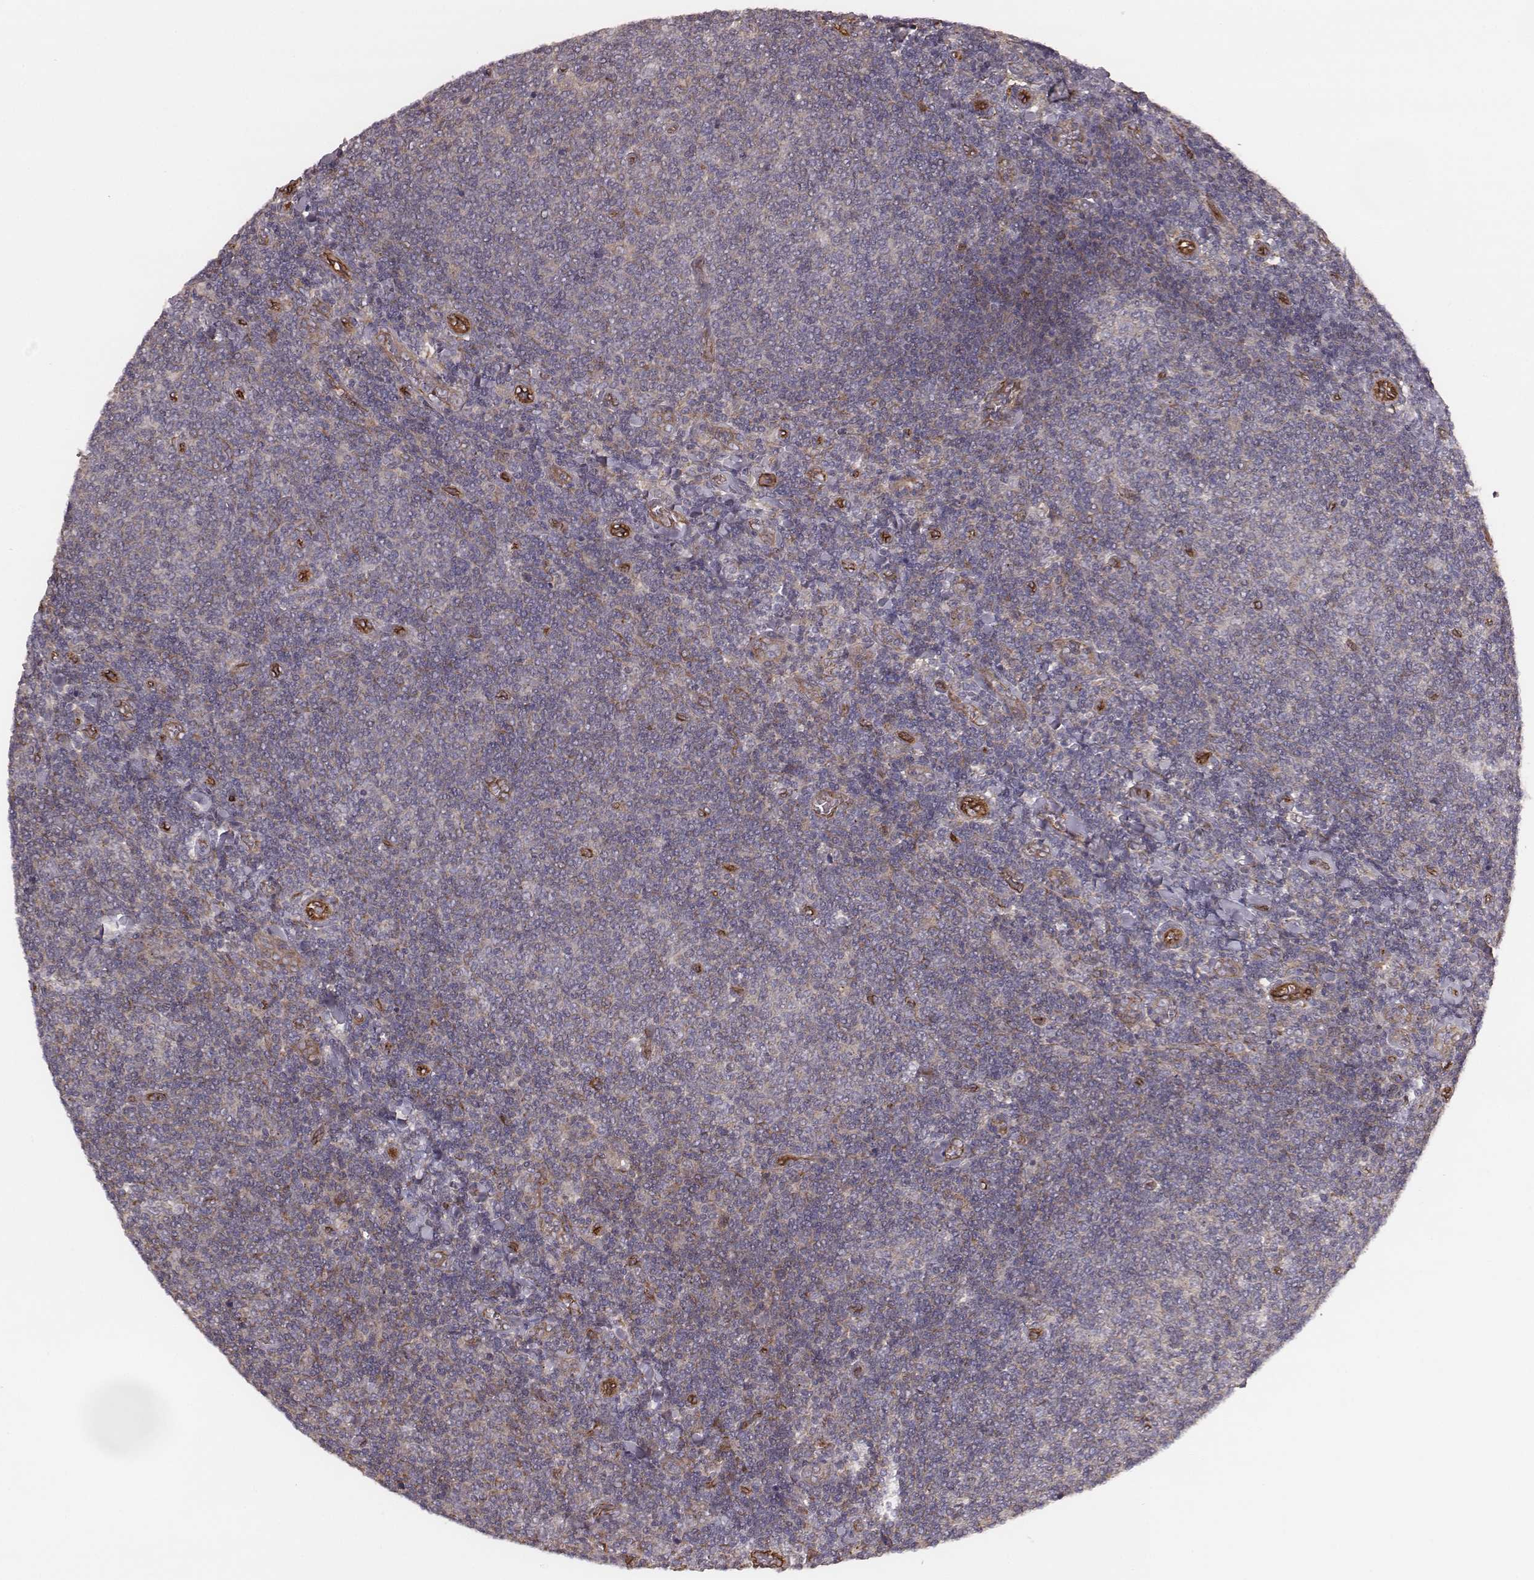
{"staining": {"intensity": "negative", "quantity": "none", "location": "none"}, "tissue": "lymphoma", "cell_type": "Tumor cells", "image_type": "cancer", "snomed": [{"axis": "morphology", "description": "Malignant lymphoma, non-Hodgkin's type, Low grade"}, {"axis": "topography", "description": "Lymph node"}], "caption": "An immunohistochemistry (IHC) micrograph of low-grade malignant lymphoma, non-Hodgkin's type is shown. There is no staining in tumor cells of low-grade malignant lymphoma, non-Hodgkin's type.", "gene": "PALMD", "patient": {"sex": "male", "age": 52}}